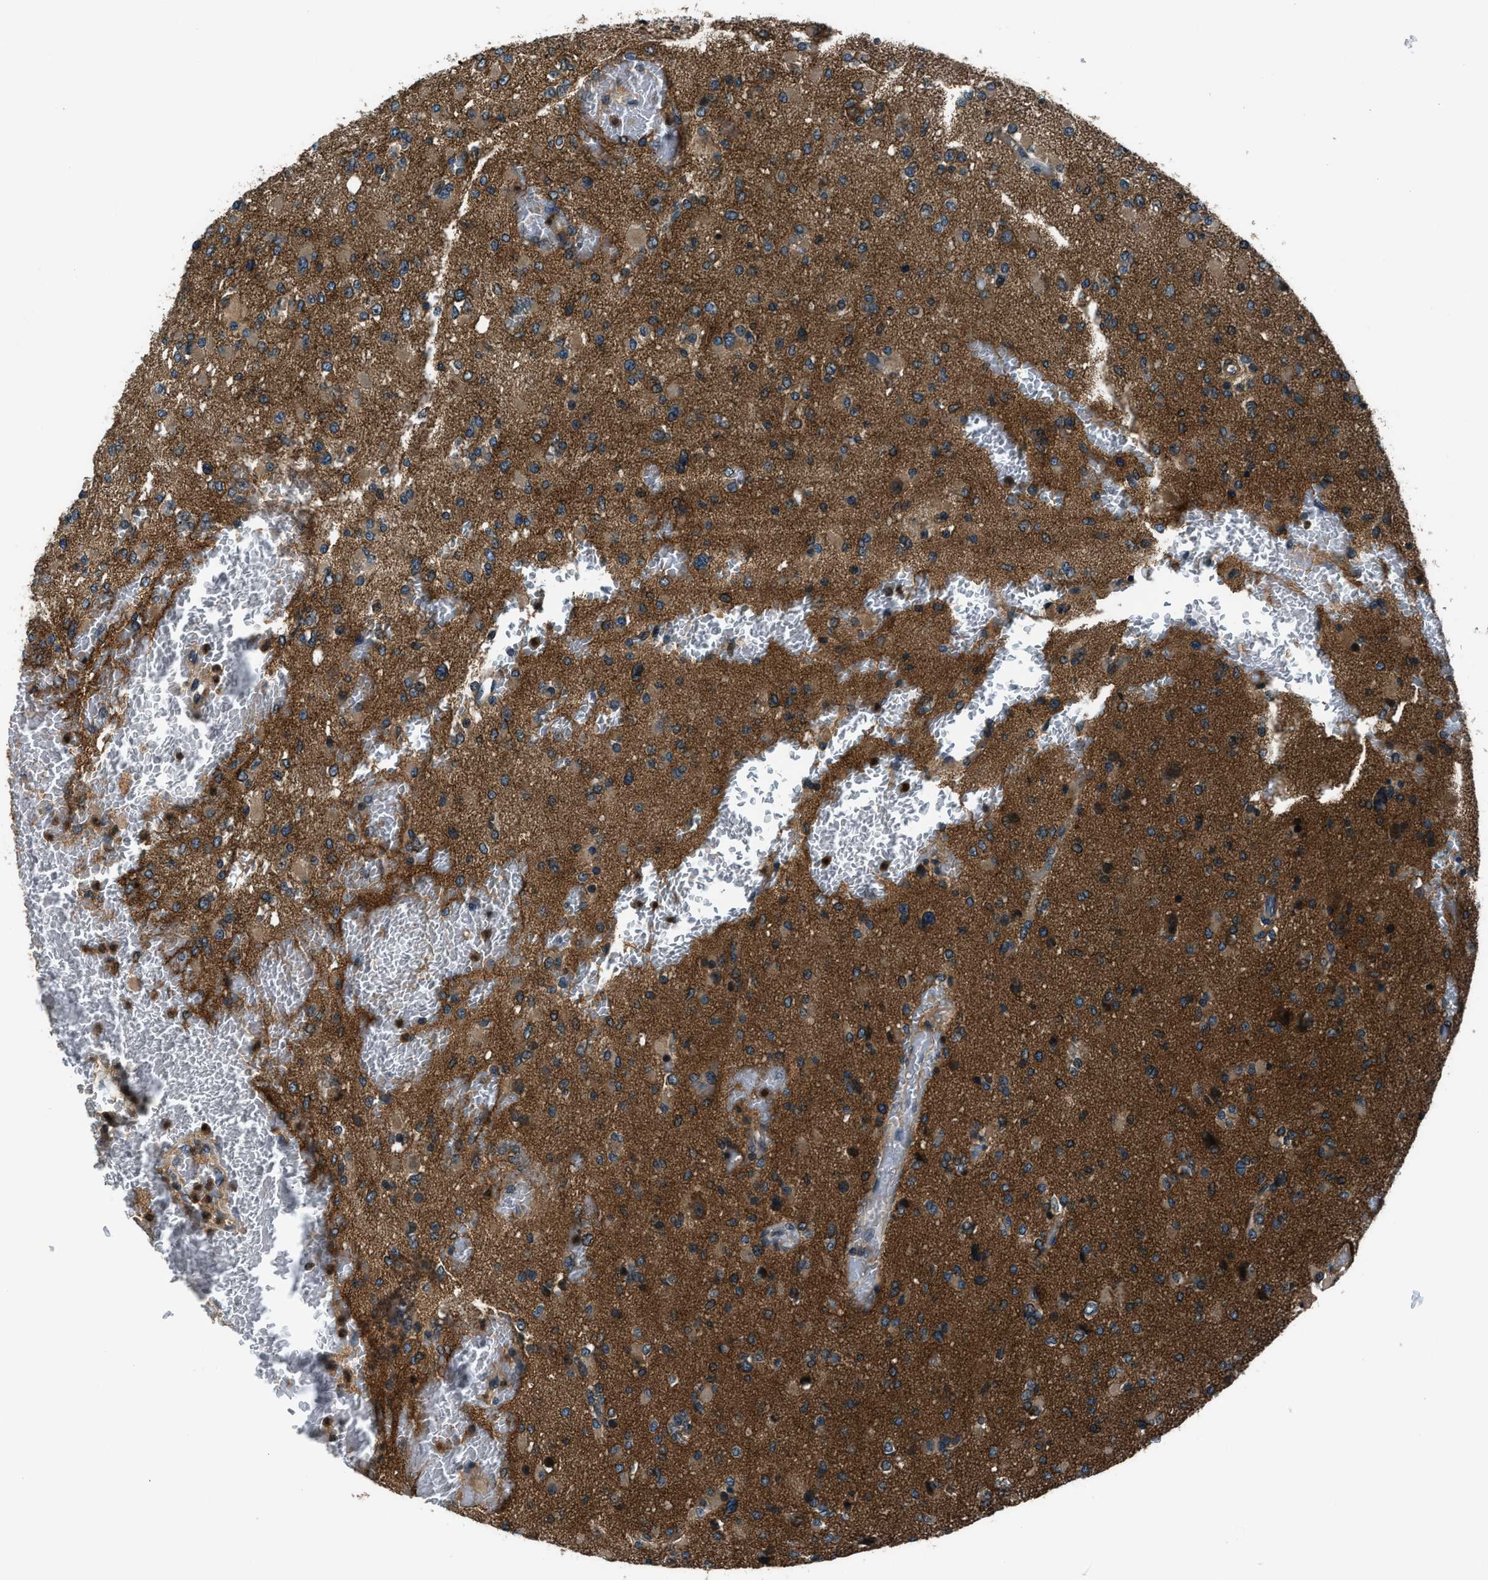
{"staining": {"intensity": "moderate", "quantity": "25%-75%", "location": "cytoplasmic/membranous"}, "tissue": "glioma", "cell_type": "Tumor cells", "image_type": "cancer", "snomed": [{"axis": "morphology", "description": "Glioma, malignant, Low grade"}, {"axis": "topography", "description": "Brain"}], "caption": "Immunohistochemical staining of malignant low-grade glioma displays moderate cytoplasmic/membranous protein expression in approximately 25%-75% of tumor cells.", "gene": "ARHGEF11", "patient": {"sex": "female", "age": 22}}